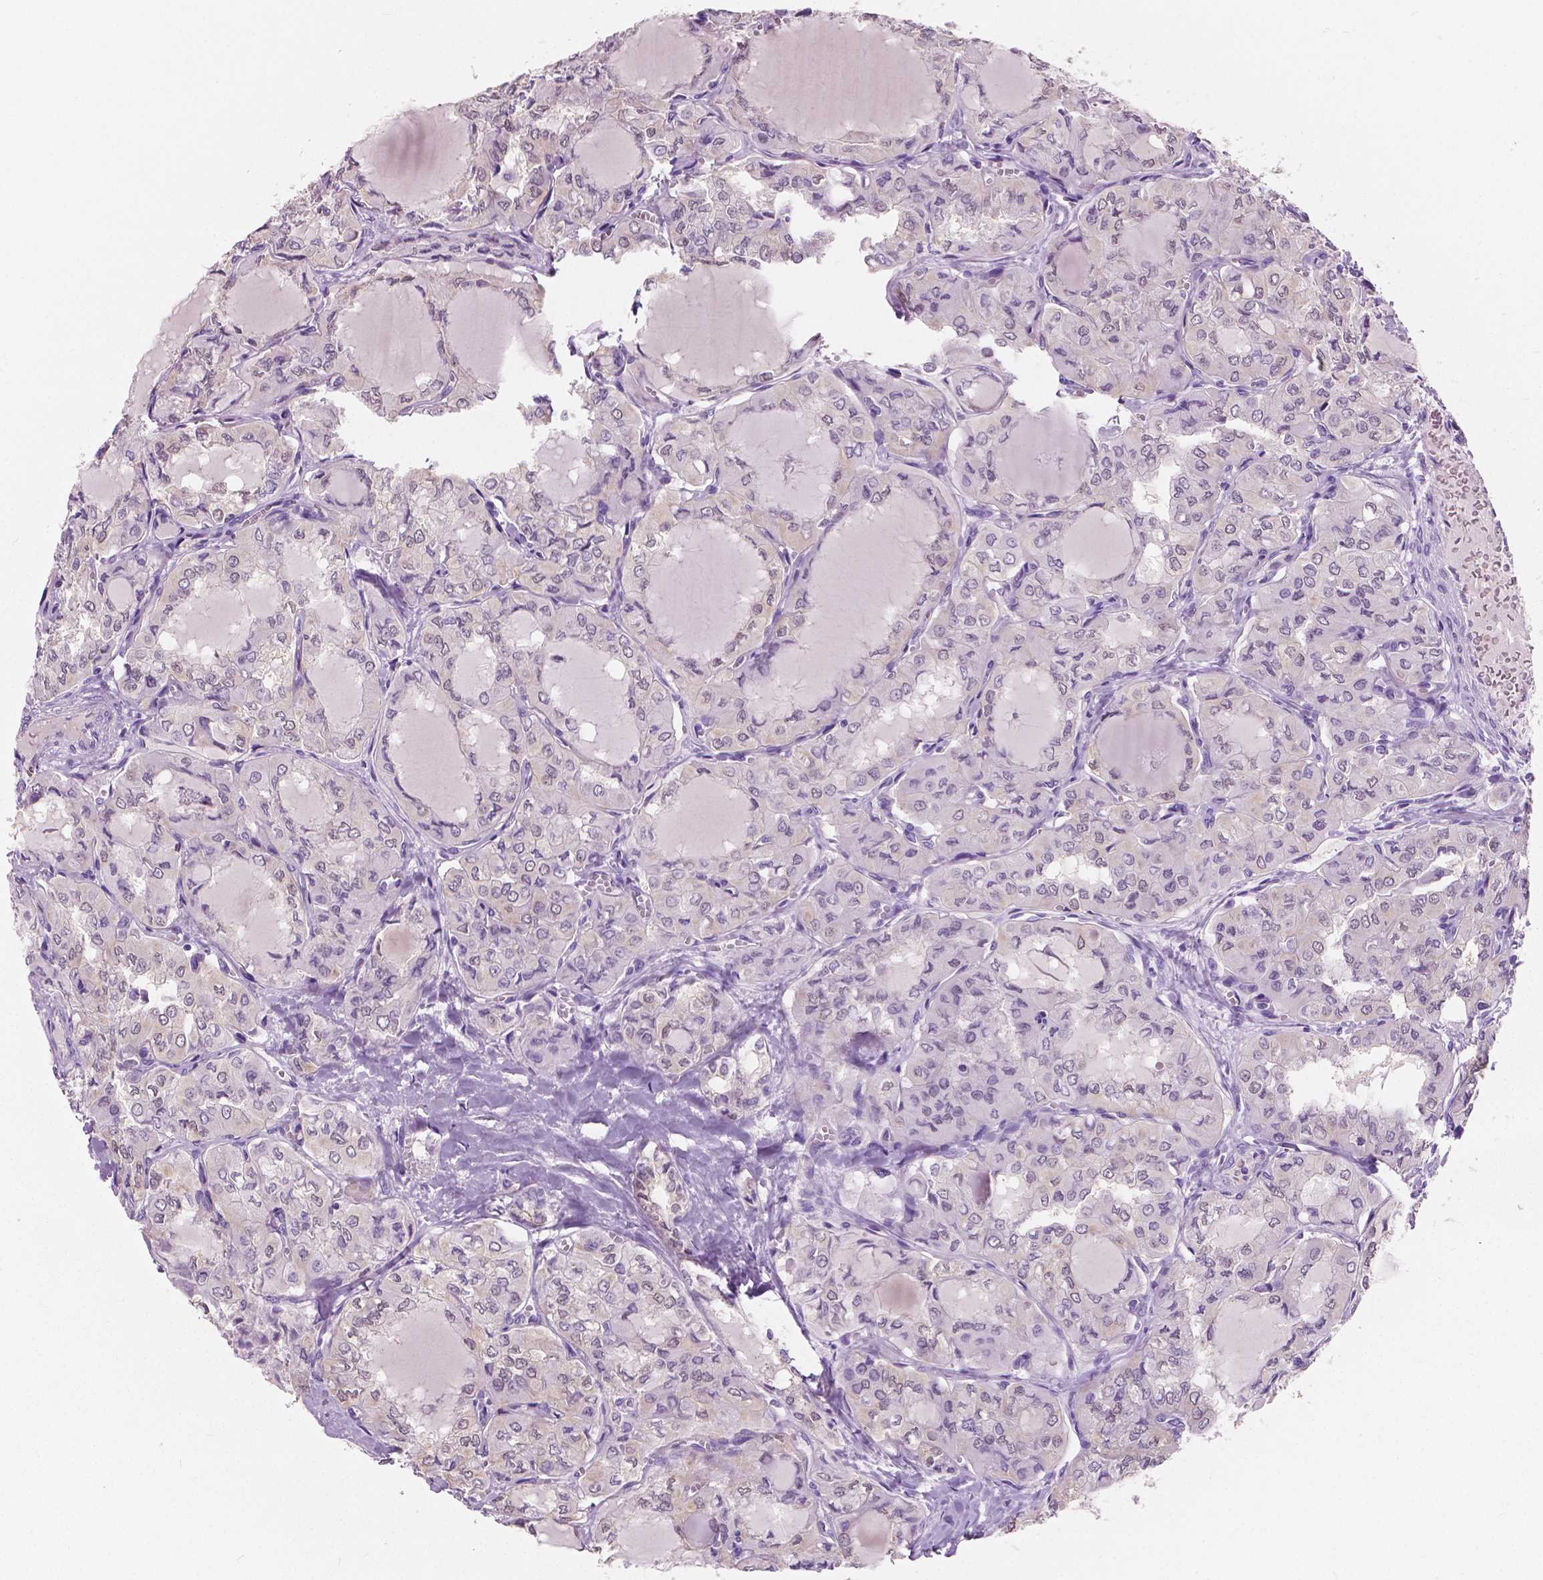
{"staining": {"intensity": "negative", "quantity": "none", "location": "none"}, "tissue": "thyroid cancer", "cell_type": "Tumor cells", "image_type": "cancer", "snomed": [{"axis": "morphology", "description": "Papillary adenocarcinoma, NOS"}, {"axis": "topography", "description": "Thyroid gland"}], "caption": "Histopathology image shows no significant protein staining in tumor cells of thyroid cancer.", "gene": "TKFC", "patient": {"sex": "male", "age": 20}}